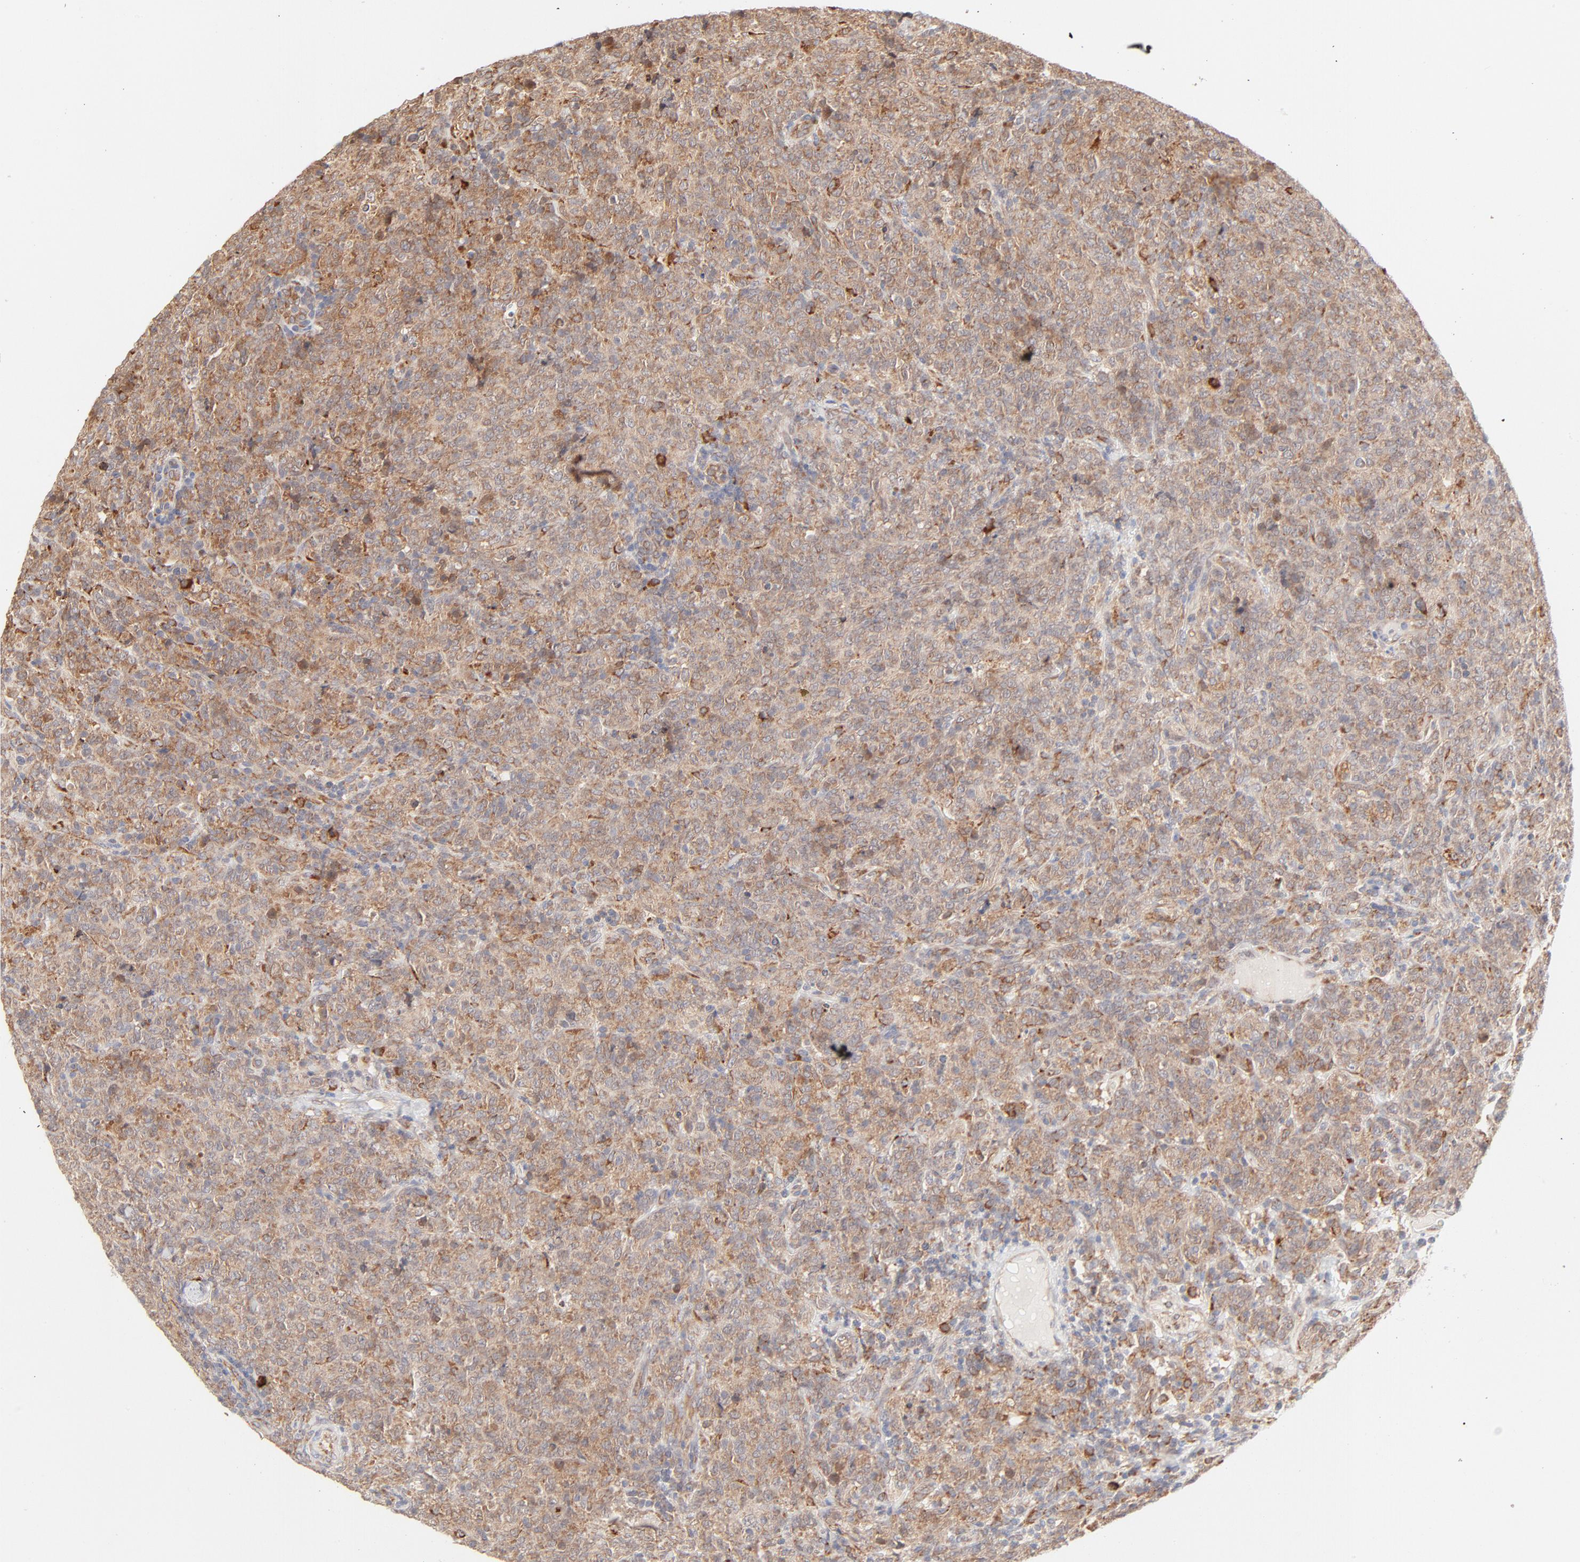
{"staining": {"intensity": "moderate", "quantity": ">75%", "location": "cytoplasmic/membranous"}, "tissue": "lymphoma", "cell_type": "Tumor cells", "image_type": "cancer", "snomed": [{"axis": "morphology", "description": "Malignant lymphoma, non-Hodgkin's type, High grade"}, {"axis": "topography", "description": "Tonsil"}], "caption": "This photomicrograph demonstrates high-grade malignant lymphoma, non-Hodgkin's type stained with immunohistochemistry to label a protein in brown. The cytoplasmic/membranous of tumor cells show moderate positivity for the protein. Nuclei are counter-stained blue.", "gene": "PARP12", "patient": {"sex": "female", "age": 36}}